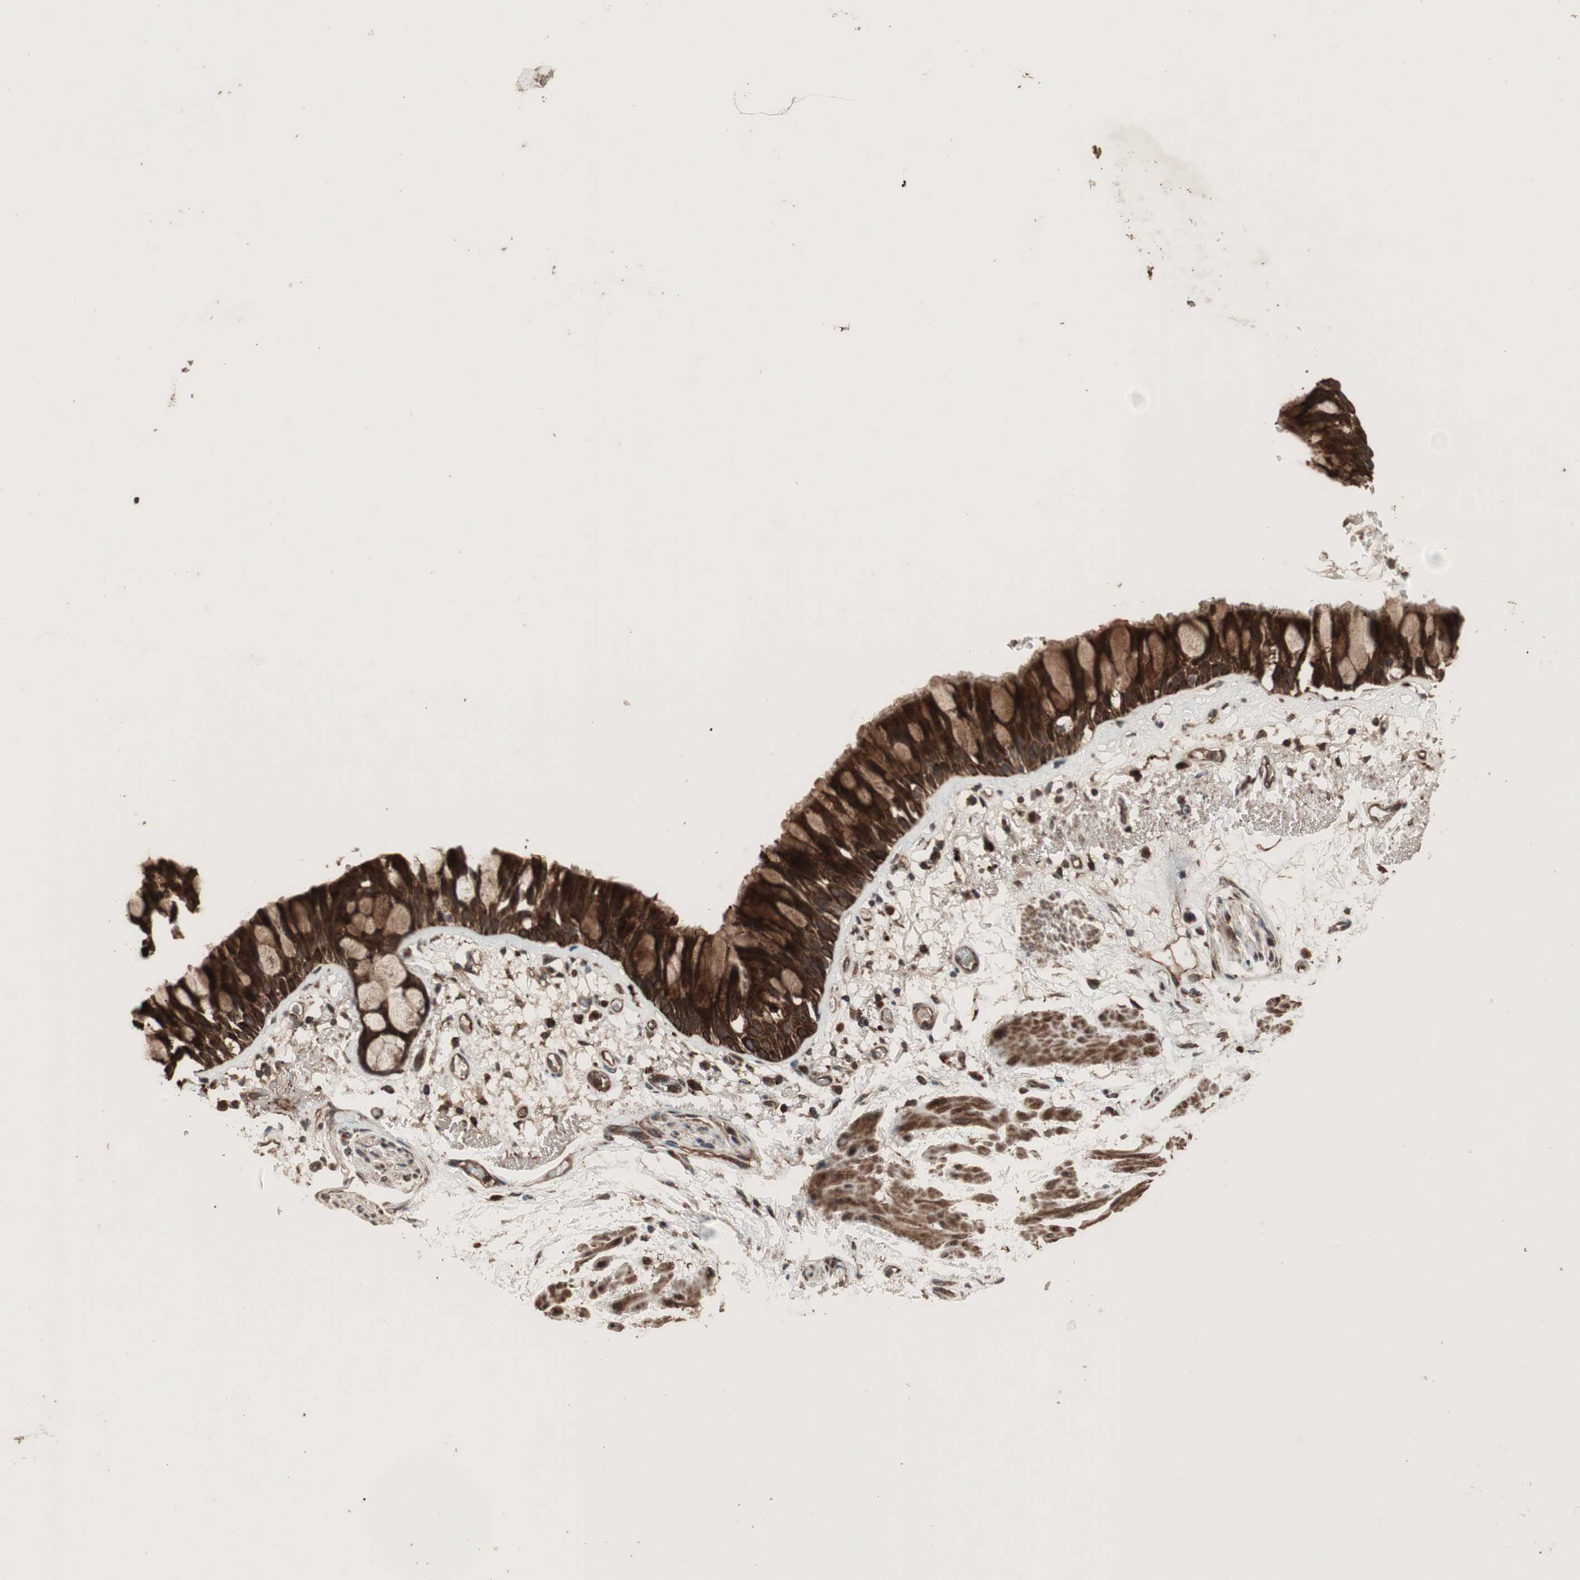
{"staining": {"intensity": "strong", "quantity": ">75%", "location": "cytoplasmic/membranous"}, "tissue": "bronchus", "cell_type": "Respiratory epithelial cells", "image_type": "normal", "snomed": [{"axis": "morphology", "description": "Normal tissue, NOS"}, {"axis": "topography", "description": "Bronchus"}], "caption": "Bronchus stained with DAB IHC demonstrates high levels of strong cytoplasmic/membranous positivity in approximately >75% of respiratory epithelial cells. (Brightfield microscopy of DAB IHC at high magnification).", "gene": "RAB1A", "patient": {"sex": "male", "age": 66}}